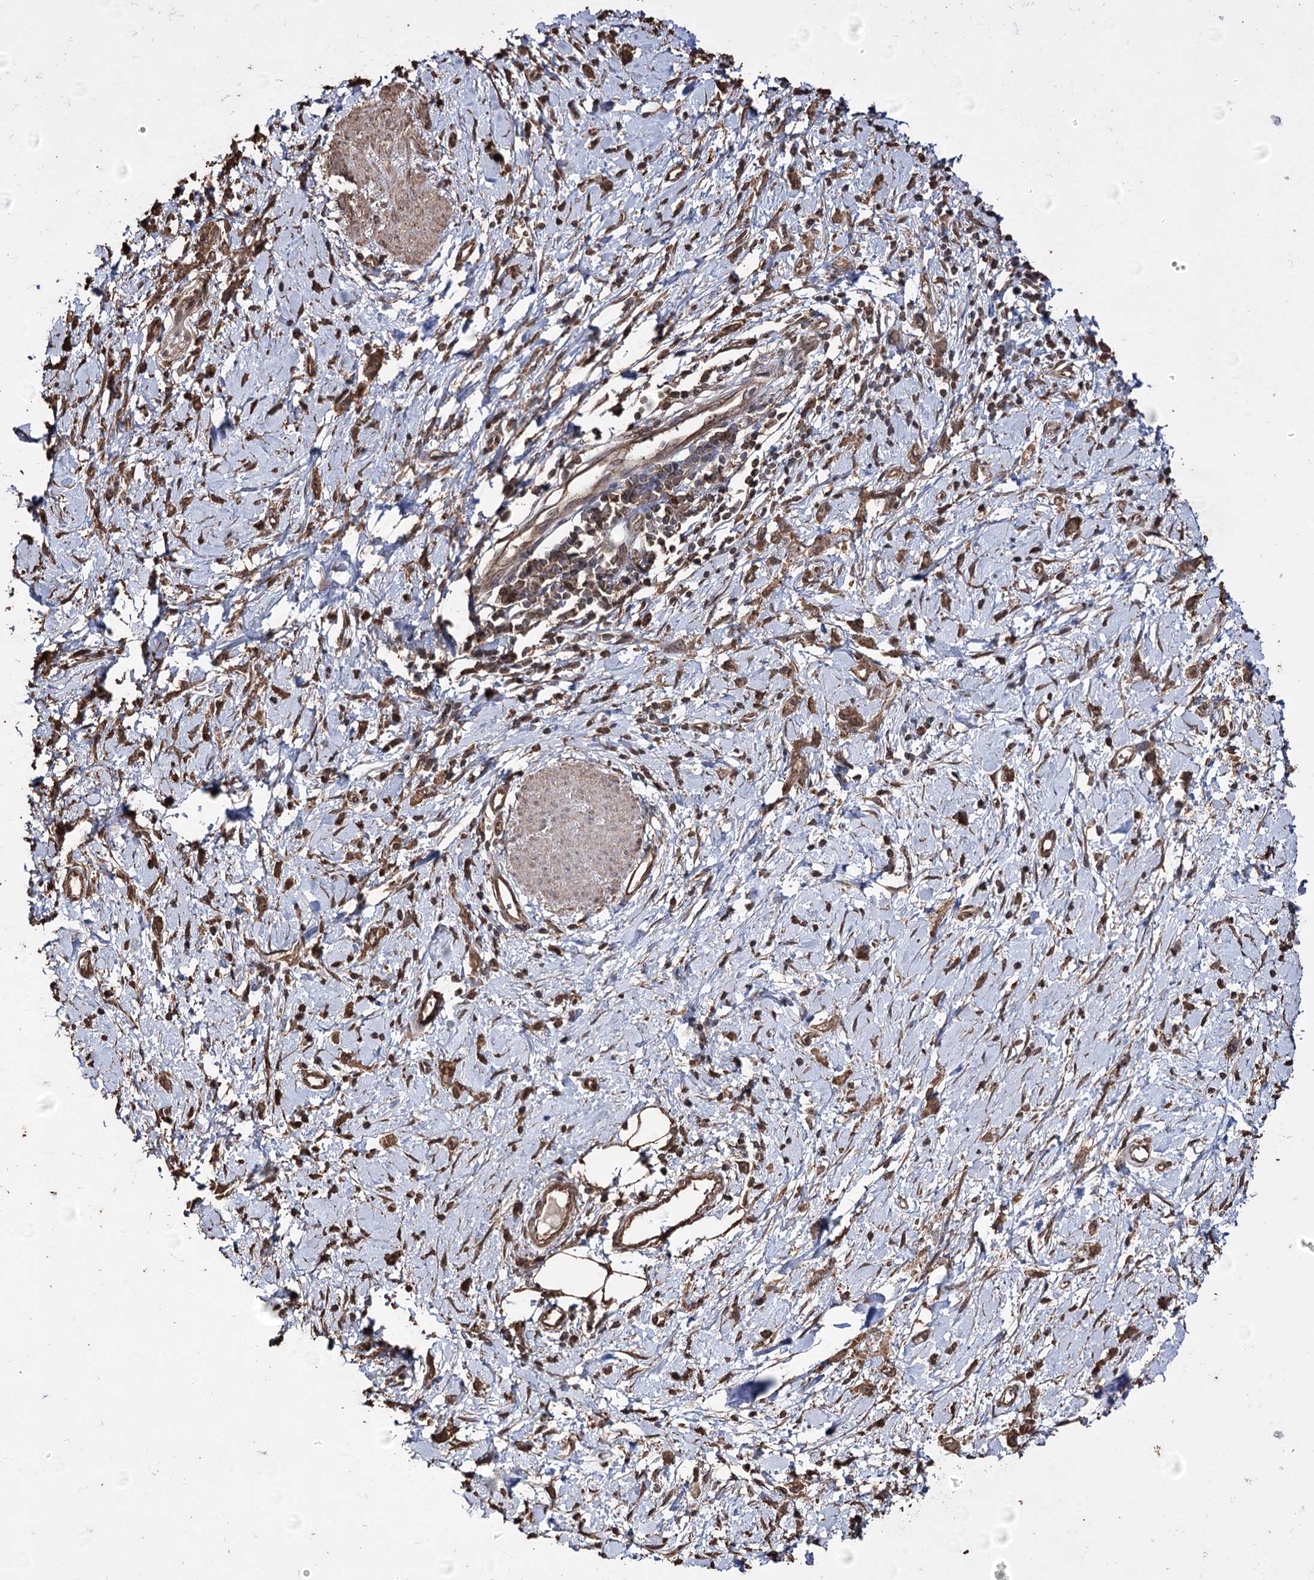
{"staining": {"intensity": "moderate", "quantity": ">75%", "location": "cytoplasmic/membranous"}, "tissue": "stomach cancer", "cell_type": "Tumor cells", "image_type": "cancer", "snomed": [{"axis": "morphology", "description": "Adenocarcinoma, NOS"}, {"axis": "topography", "description": "Stomach"}], "caption": "Immunohistochemistry of stomach cancer (adenocarcinoma) displays medium levels of moderate cytoplasmic/membranous staining in about >75% of tumor cells.", "gene": "ZNF662", "patient": {"sex": "female", "age": 76}}